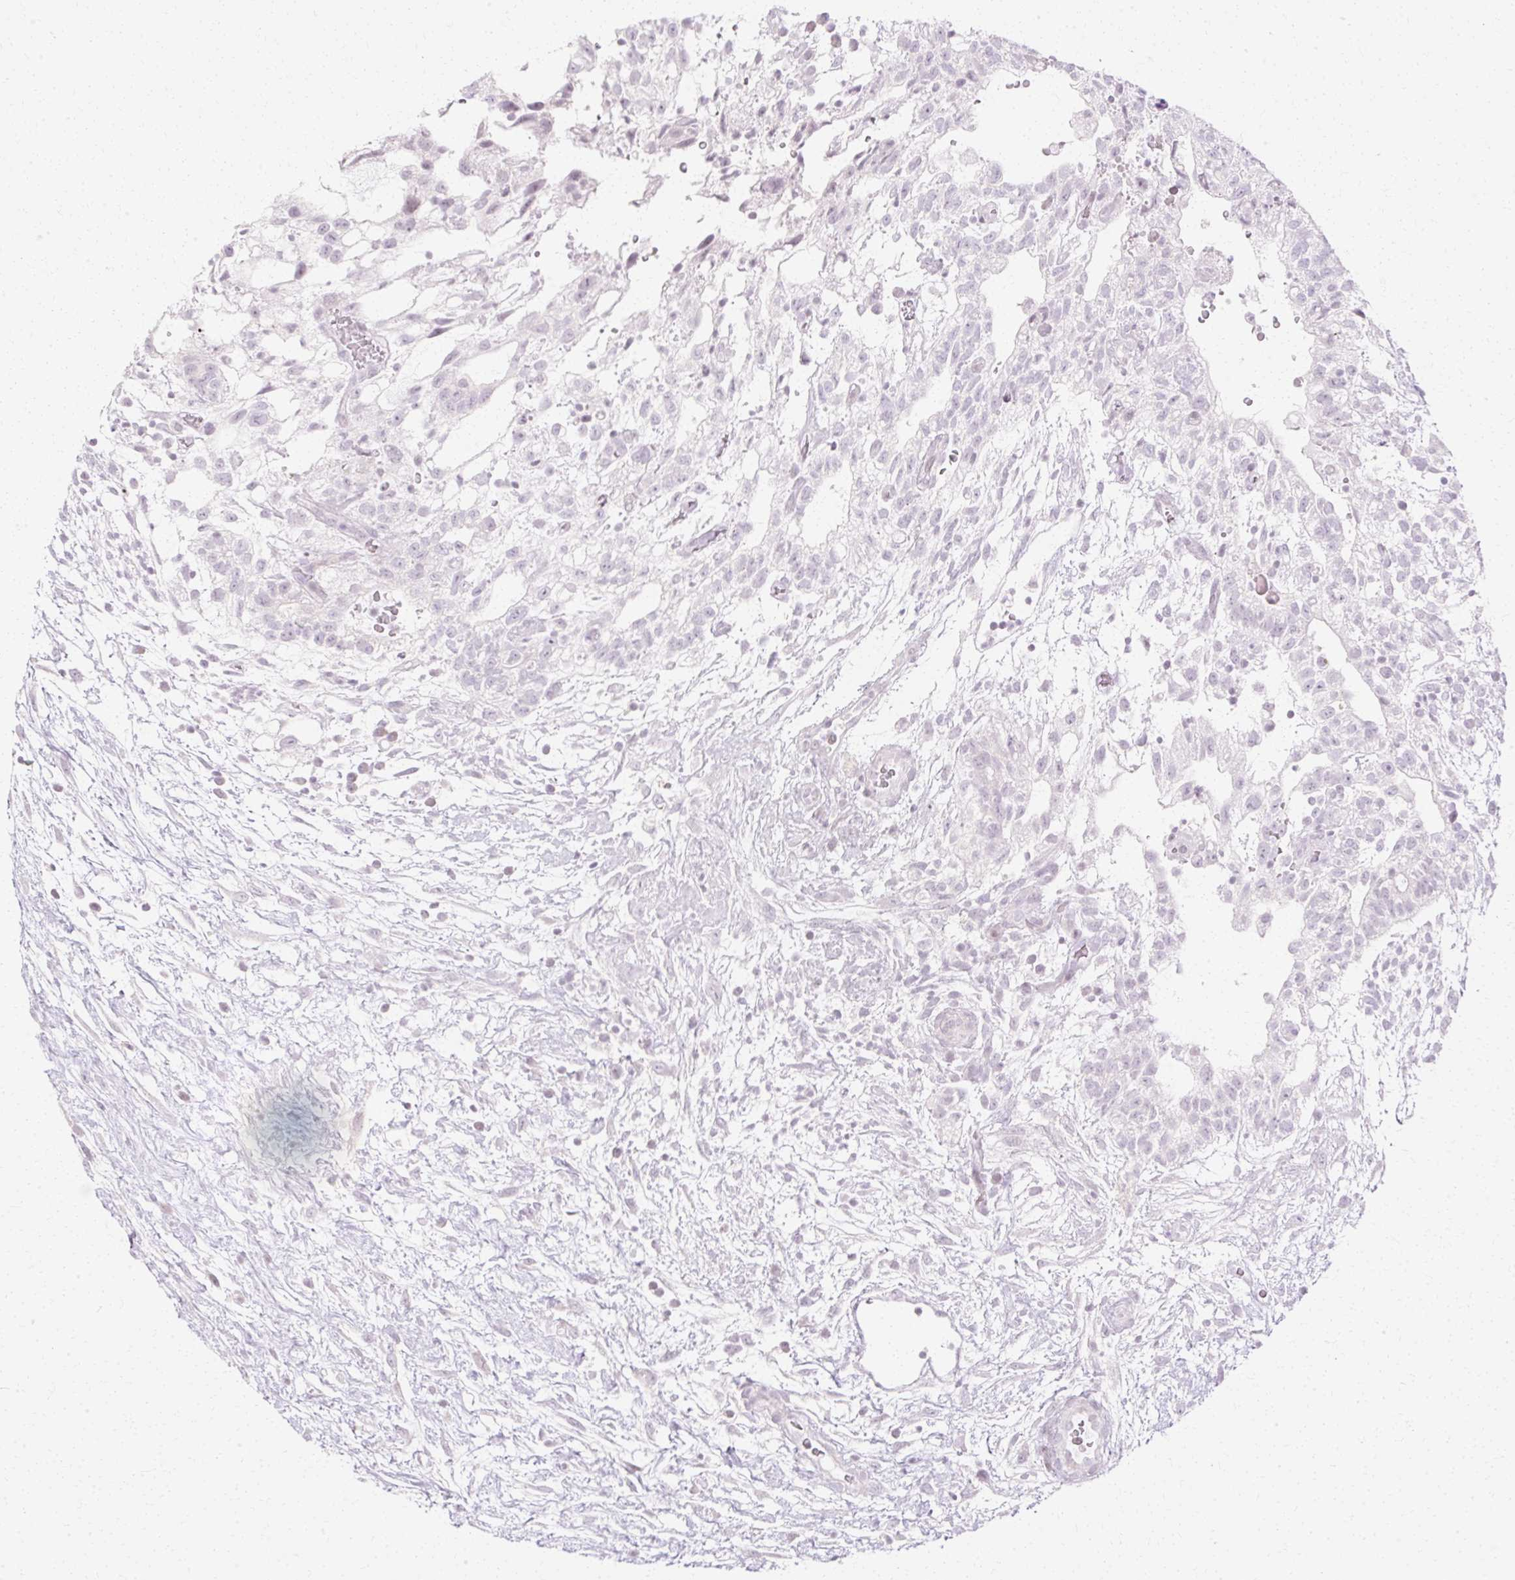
{"staining": {"intensity": "negative", "quantity": "none", "location": "none"}, "tissue": "testis cancer", "cell_type": "Tumor cells", "image_type": "cancer", "snomed": [{"axis": "morphology", "description": "Carcinoma, Embryonal, NOS"}, {"axis": "topography", "description": "Testis"}], "caption": "A histopathology image of human embryonal carcinoma (testis) is negative for staining in tumor cells.", "gene": "C3orf49", "patient": {"sex": "male", "age": 32}}